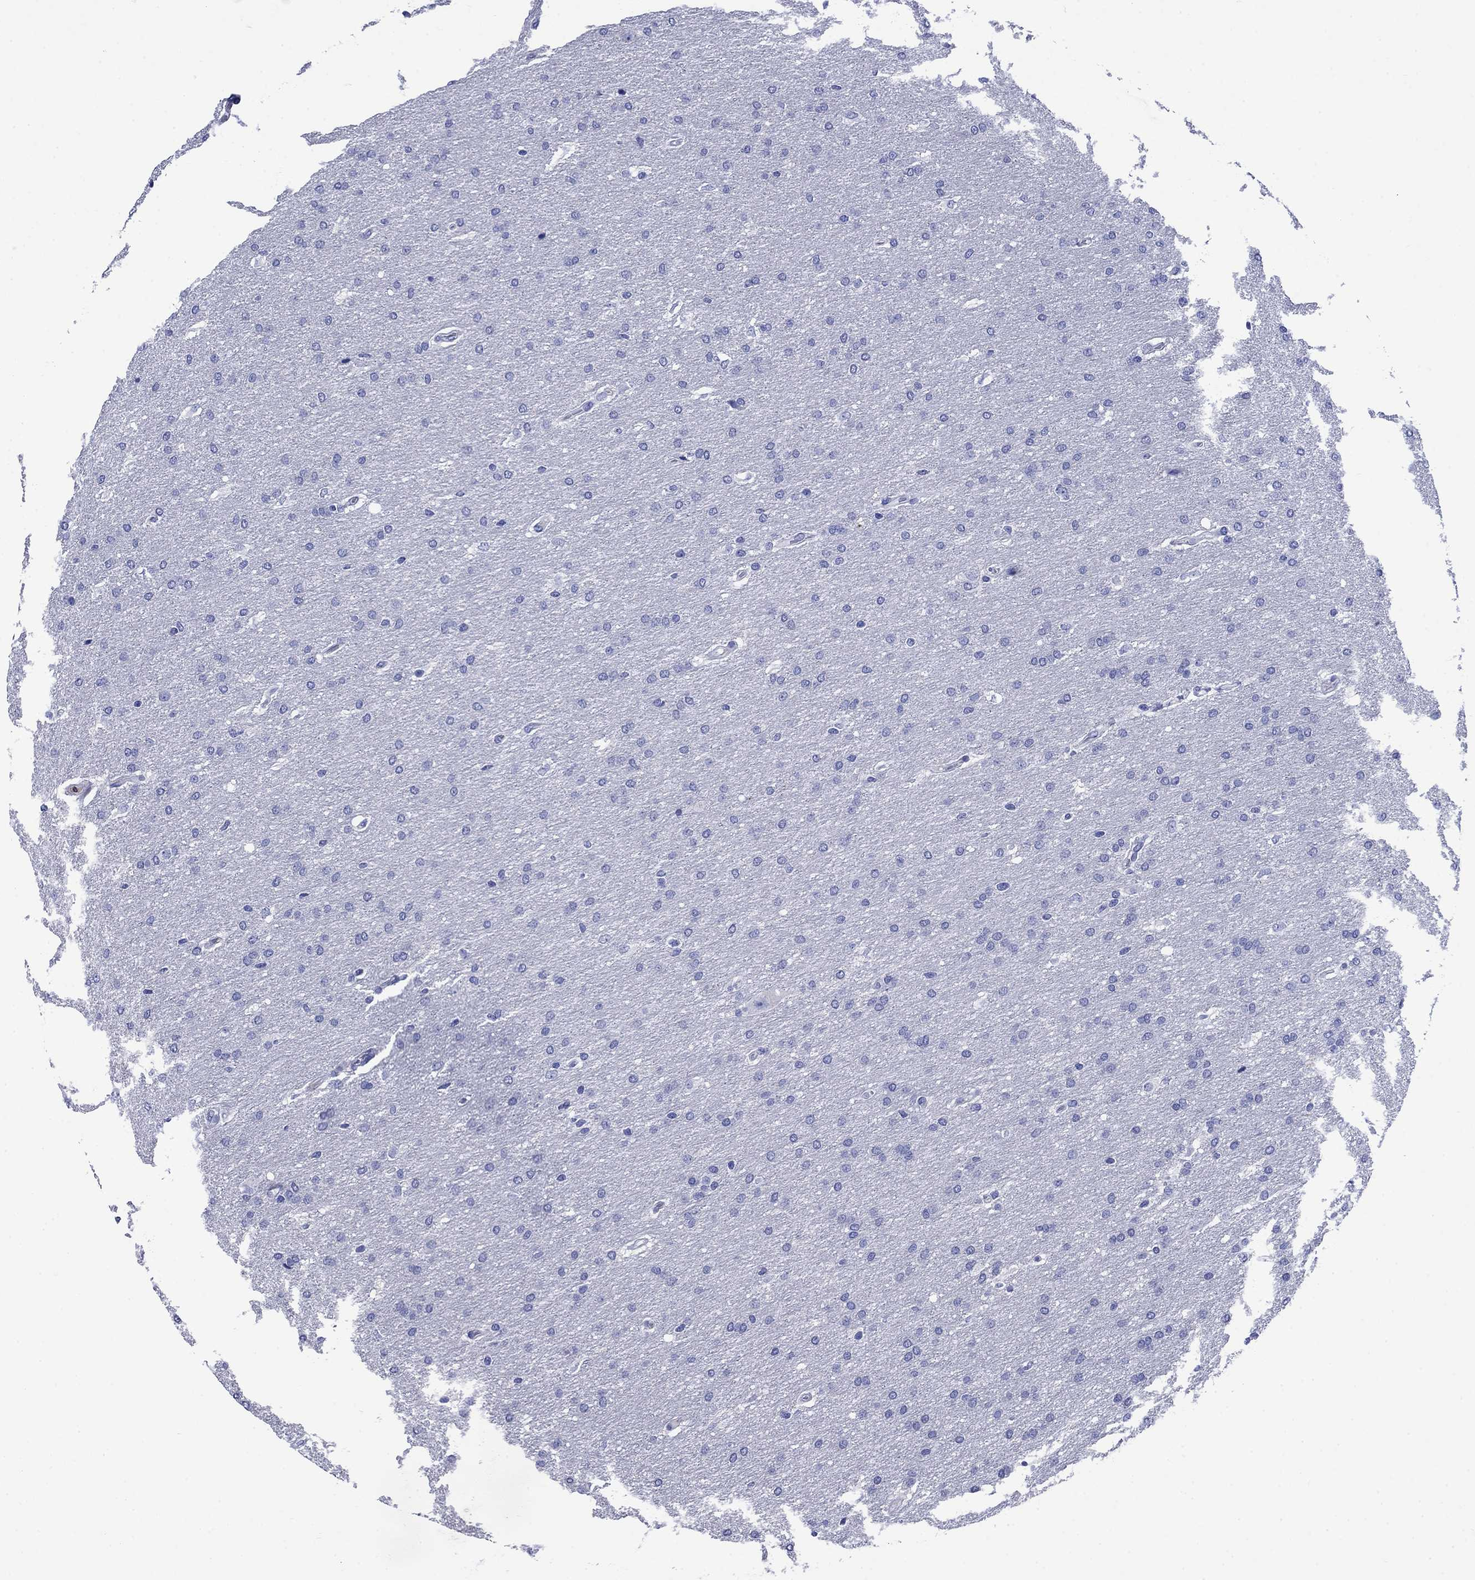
{"staining": {"intensity": "negative", "quantity": "none", "location": "none"}, "tissue": "glioma", "cell_type": "Tumor cells", "image_type": "cancer", "snomed": [{"axis": "morphology", "description": "Glioma, malignant, Low grade"}, {"axis": "topography", "description": "Brain"}], "caption": "An IHC micrograph of glioma is shown. There is no staining in tumor cells of glioma.", "gene": "TFR2", "patient": {"sex": "female", "age": 37}}